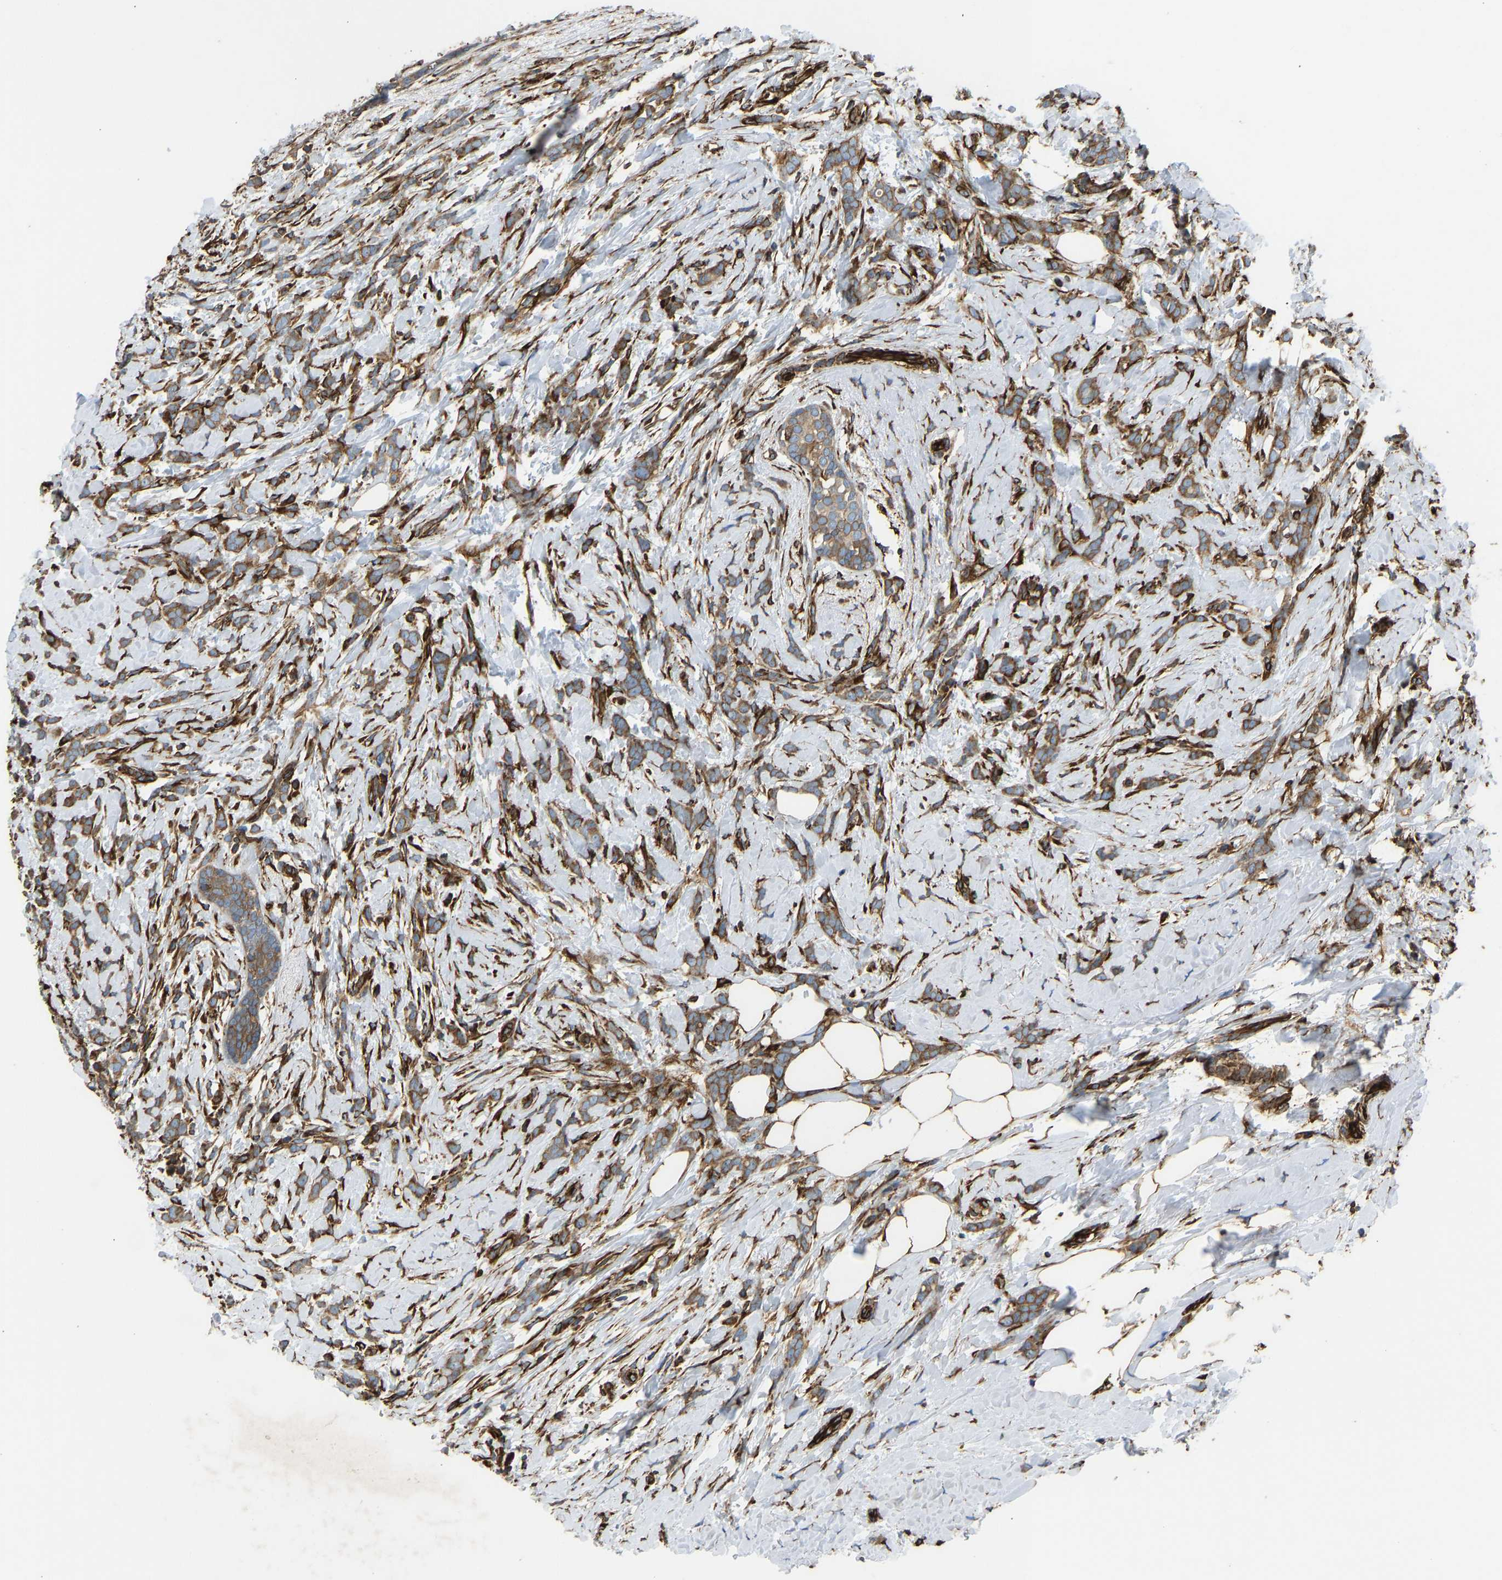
{"staining": {"intensity": "moderate", "quantity": ">75%", "location": "cytoplasmic/membranous"}, "tissue": "breast cancer", "cell_type": "Tumor cells", "image_type": "cancer", "snomed": [{"axis": "morphology", "description": "Lobular carcinoma, in situ"}, {"axis": "morphology", "description": "Lobular carcinoma"}, {"axis": "topography", "description": "Breast"}], "caption": "Lobular carcinoma in situ (breast) tissue reveals moderate cytoplasmic/membranous staining in about >75% of tumor cells, visualized by immunohistochemistry. The staining was performed using DAB (3,3'-diaminobenzidine) to visualize the protein expression in brown, while the nuclei were stained in blue with hematoxylin (Magnification: 20x).", "gene": "BEX3", "patient": {"sex": "female", "age": 41}}